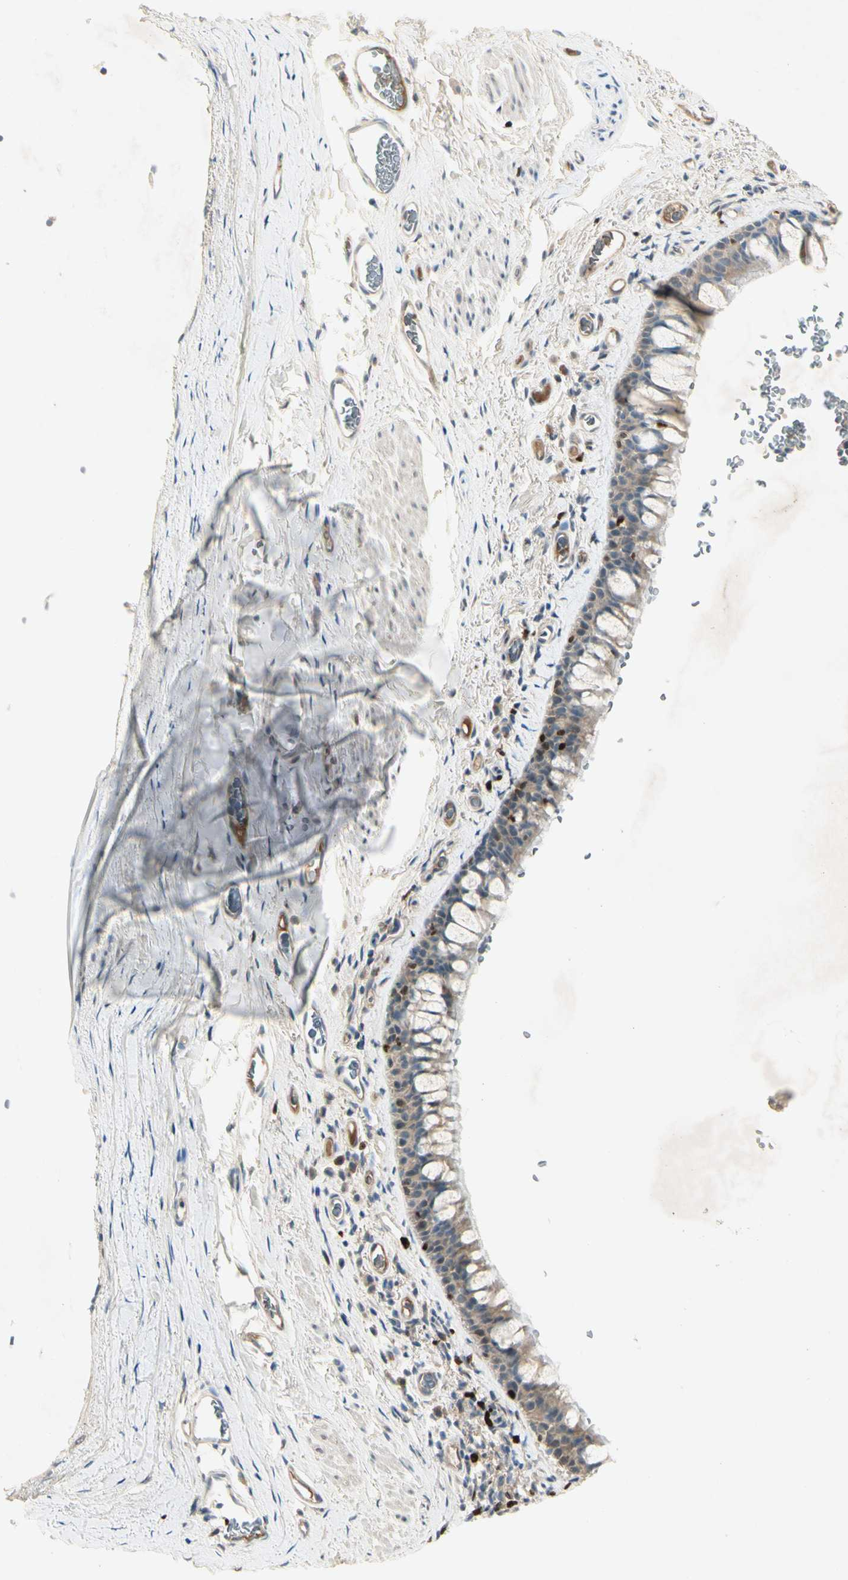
{"staining": {"intensity": "strong", "quantity": "<25%", "location": "cytoplasmic/membranous,nuclear"}, "tissue": "bronchus", "cell_type": "Respiratory epithelial cells", "image_type": "normal", "snomed": [{"axis": "morphology", "description": "Normal tissue, NOS"}, {"axis": "morphology", "description": "Malignant melanoma, Metastatic site"}, {"axis": "topography", "description": "Bronchus"}, {"axis": "topography", "description": "Lung"}], "caption": "Immunohistochemical staining of unremarkable bronchus reveals <25% levels of strong cytoplasmic/membranous,nuclear protein positivity in about <25% of respiratory epithelial cells.", "gene": "PITX1", "patient": {"sex": "male", "age": 64}}